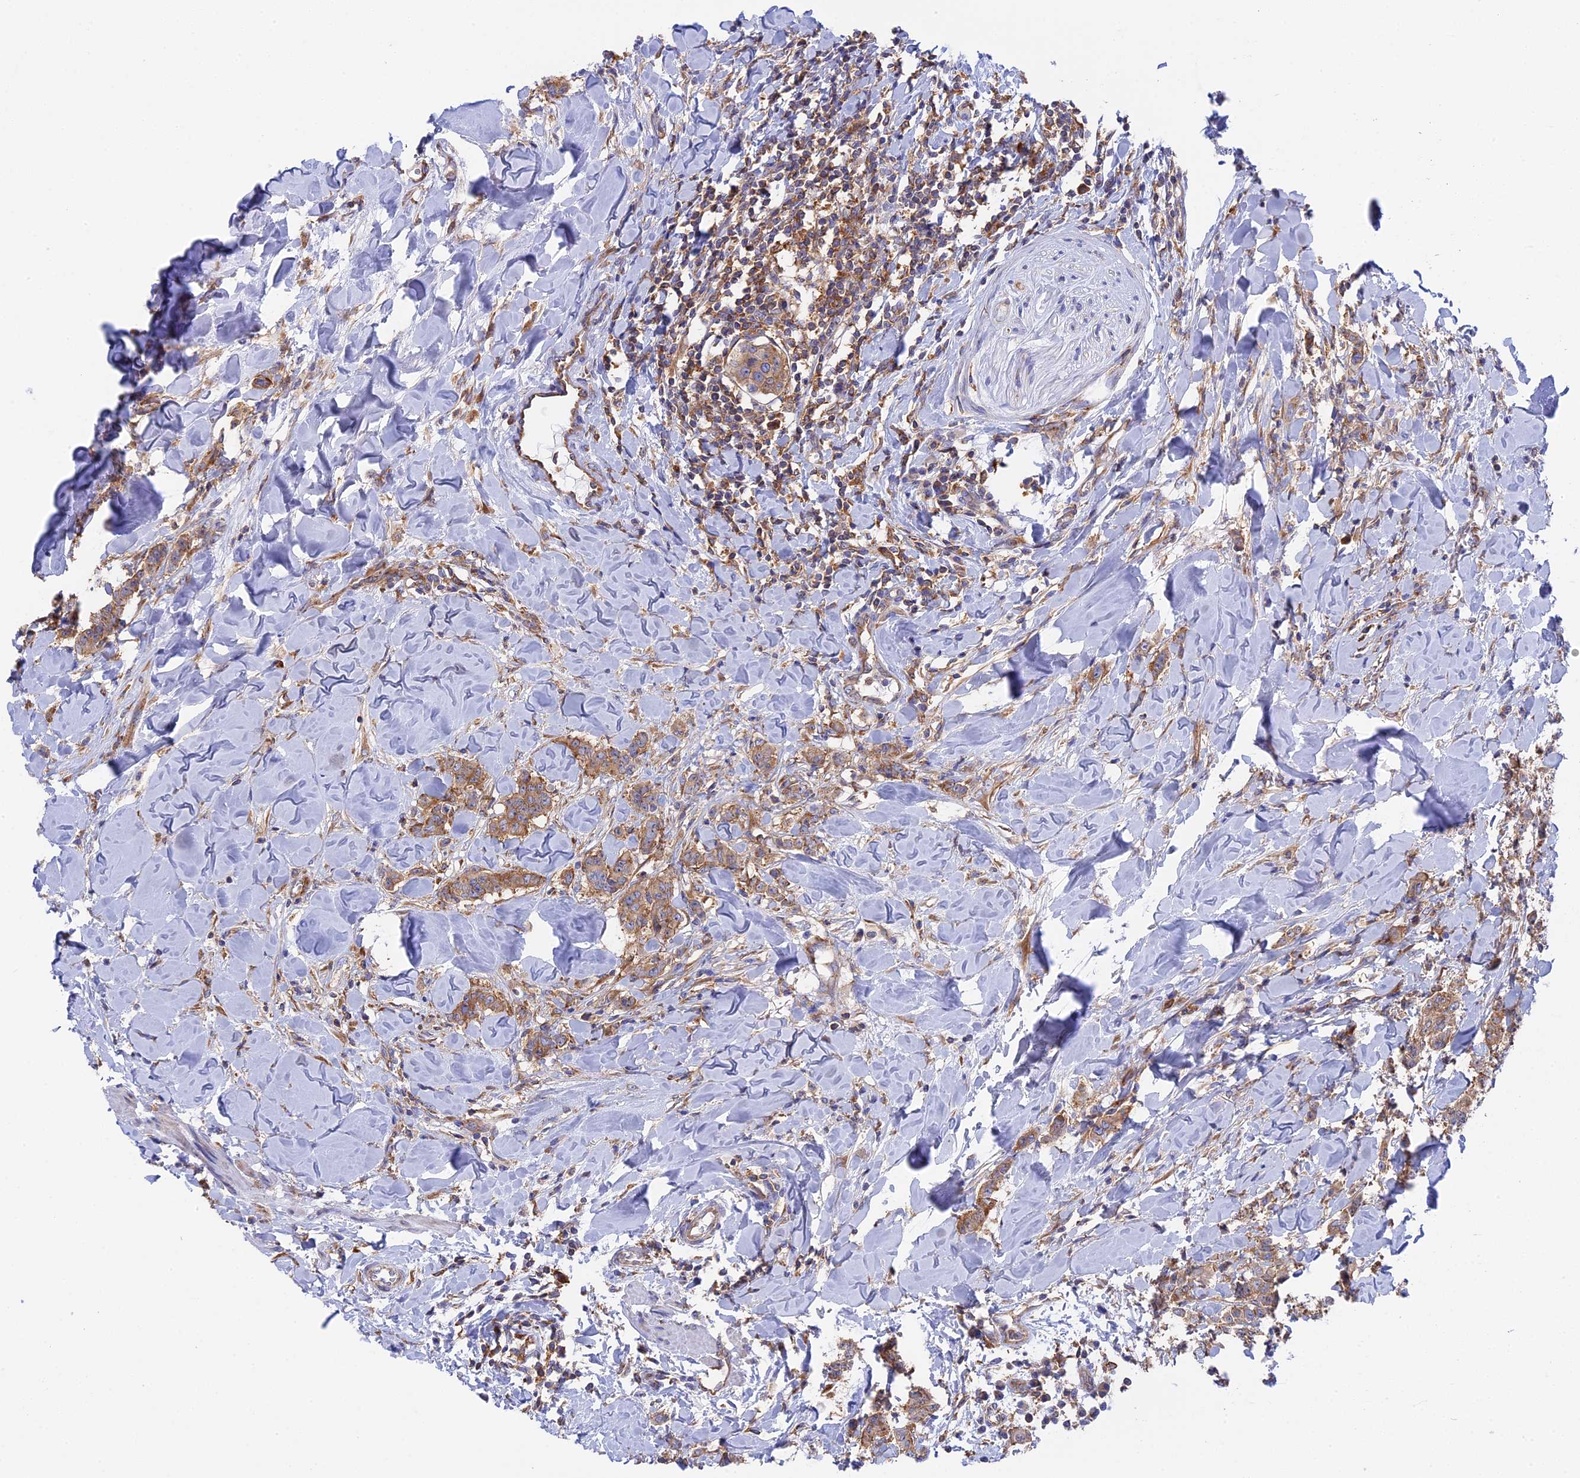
{"staining": {"intensity": "moderate", "quantity": ">75%", "location": "cytoplasmic/membranous"}, "tissue": "breast cancer", "cell_type": "Tumor cells", "image_type": "cancer", "snomed": [{"axis": "morphology", "description": "Duct carcinoma"}, {"axis": "topography", "description": "Breast"}], "caption": "Immunohistochemistry (DAB (3,3'-diaminobenzidine)) staining of invasive ductal carcinoma (breast) demonstrates moderate cytoplasmic/membranous protein positivity in about >75% of tumor cells.", "gene": "GMIP", "patient": {"sex": "female", "age": 40}}